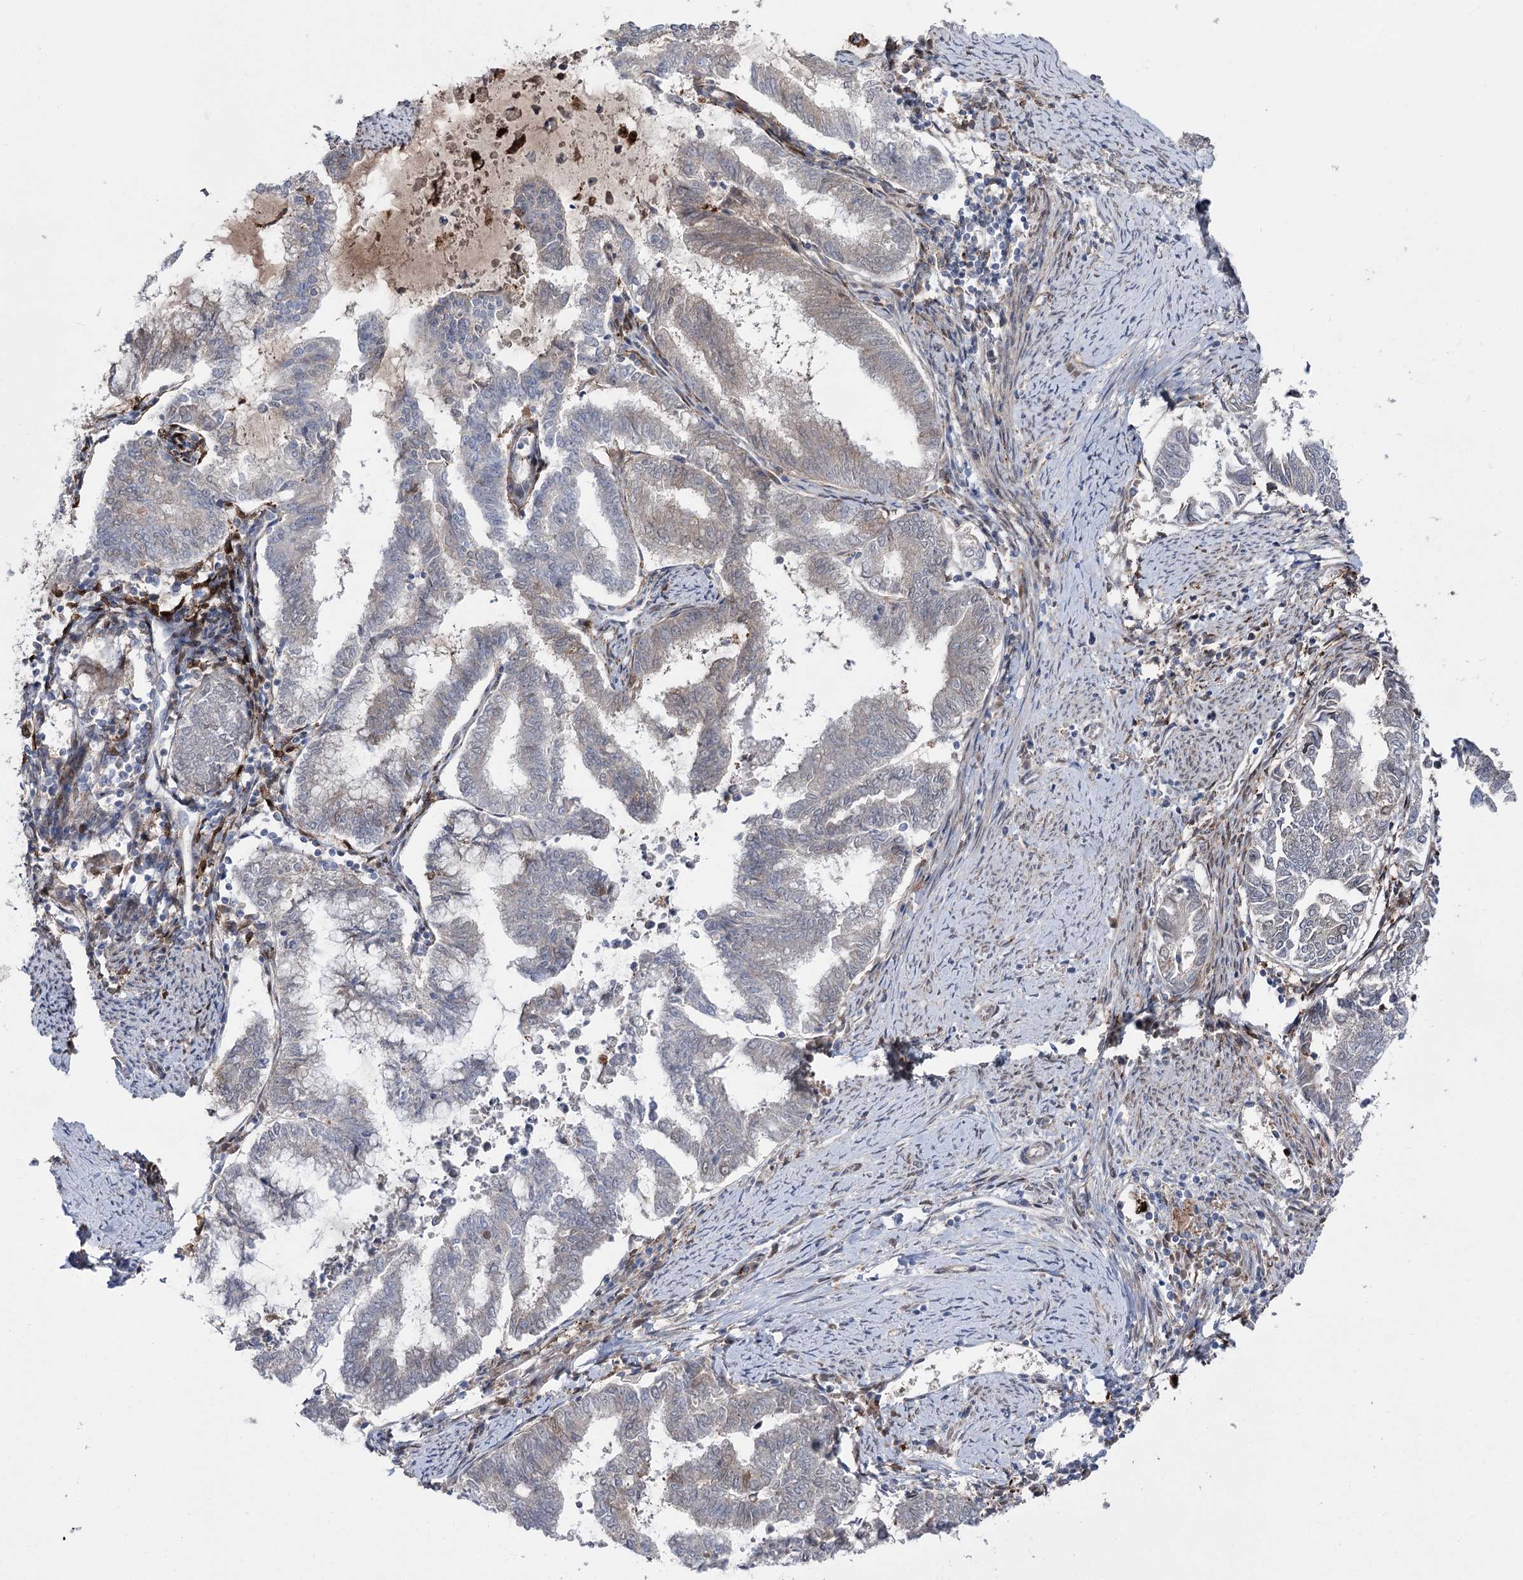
{"staining": {"intensity": "weak", "quantity": "<25%", "location": "cytoplasmic/membranous"}, "tissue": "endometrial cancer", "cell_type": "Tumor cells", "image_type": "cancer", "snomed": [{"axis": "morphology", "description": "Adenocarcinoma, NOS"}, {"axis": "topography", "description": "Endometrium"}], "caption": "DAB (3,3'-diaminobenzidine) immunohistochemical staining of human endometrial cancer displays no significant positivity in tumor cells. Nuclei are stained in blue.", "gene": "OTUD1", "patient": {"sex": "female", "age": 79}}